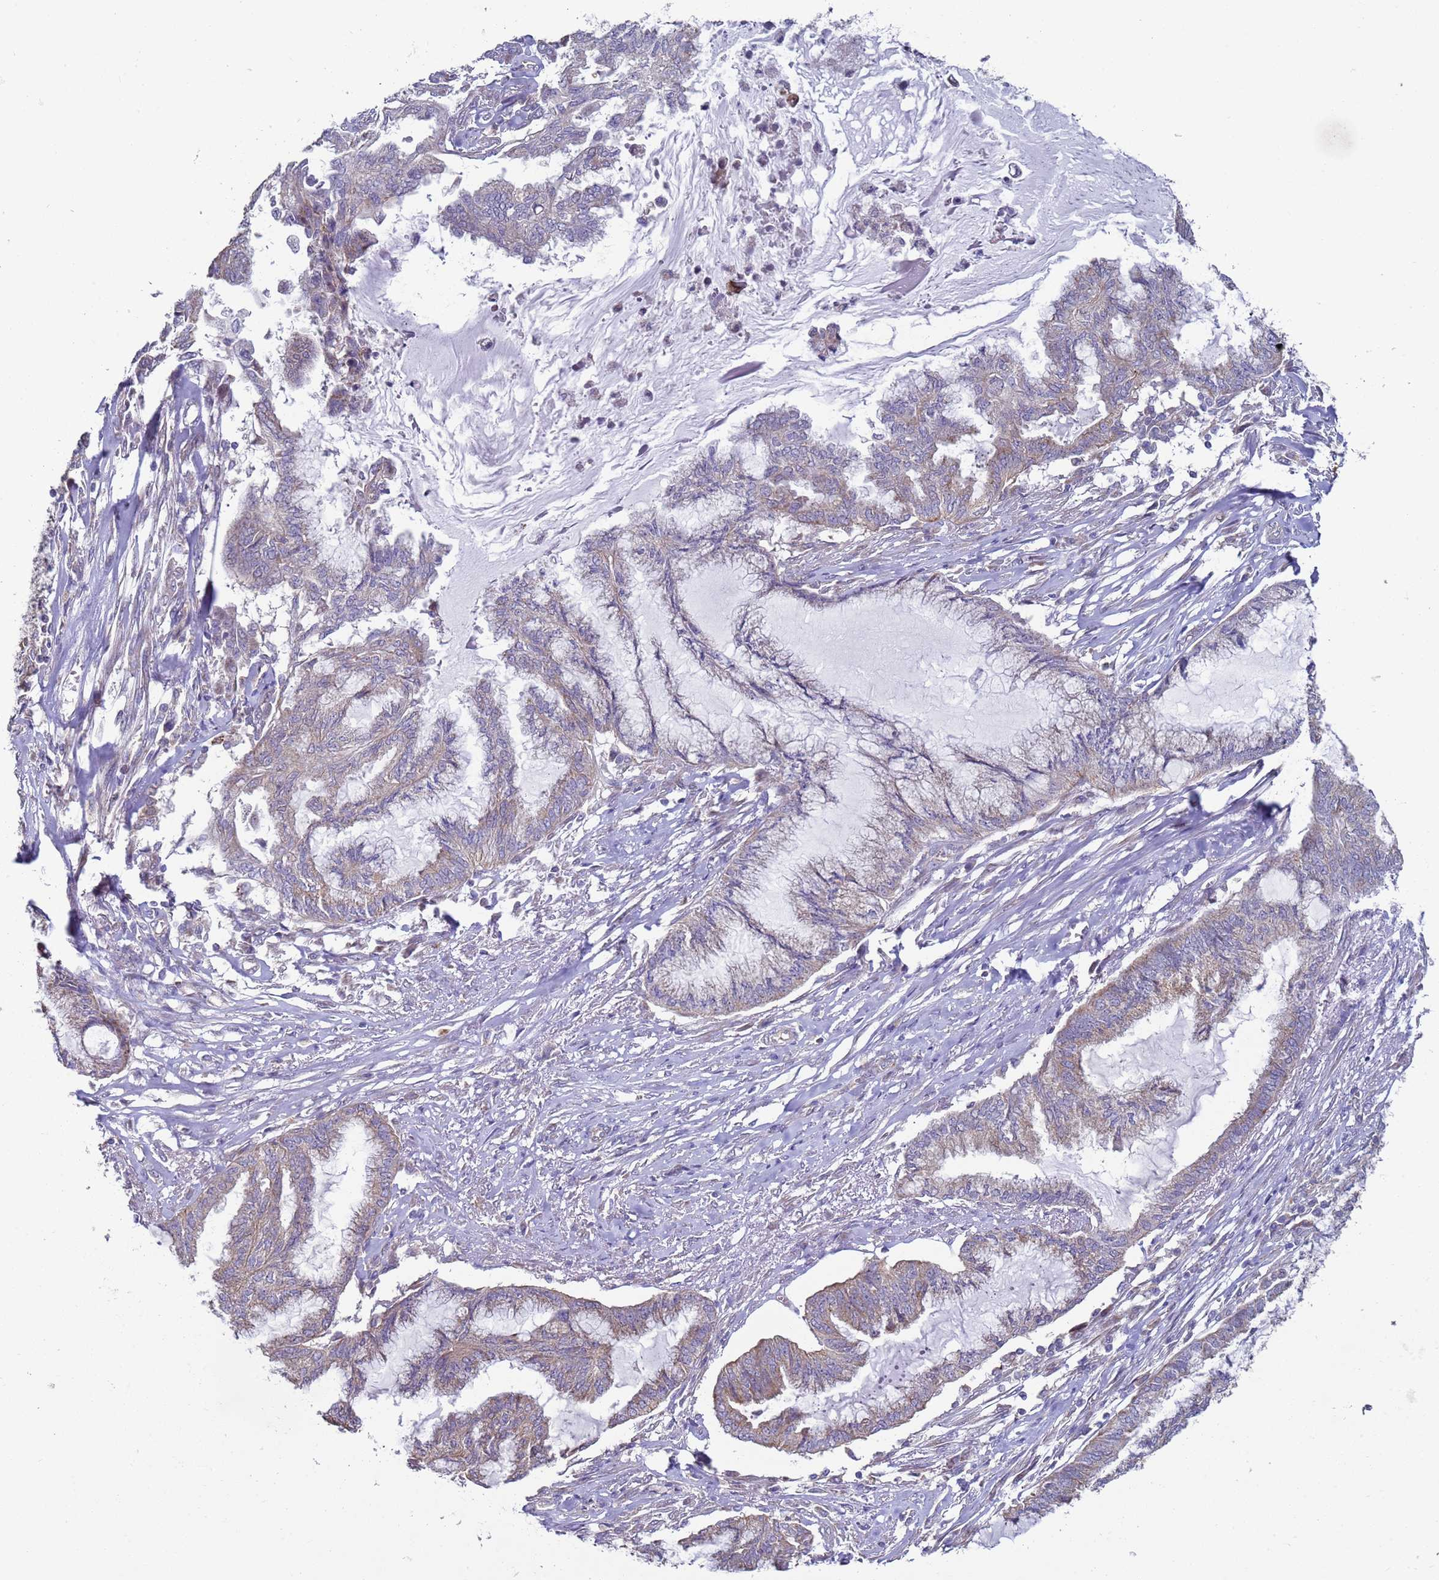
{"staining": {"intensity": "weak", "quantity": "<25%", "location": "cytoplasmic/membranous"}, "tissue": "endometrial cancer", "cell_type": "Tumor cells", "image_type": "cancer", "snomed": [{"axis": "morphology", "description": "Adenocarcinoma, NOS"}, {"axis": "topography", "description": "Endometrium"}], "caption": "Endometrial adenocarcinoma was stained to show a protein in brown. There is no significant positivity in tumor cells.", "gene": "DIP2B", "patient": {"sex": "female", "age": 86}}